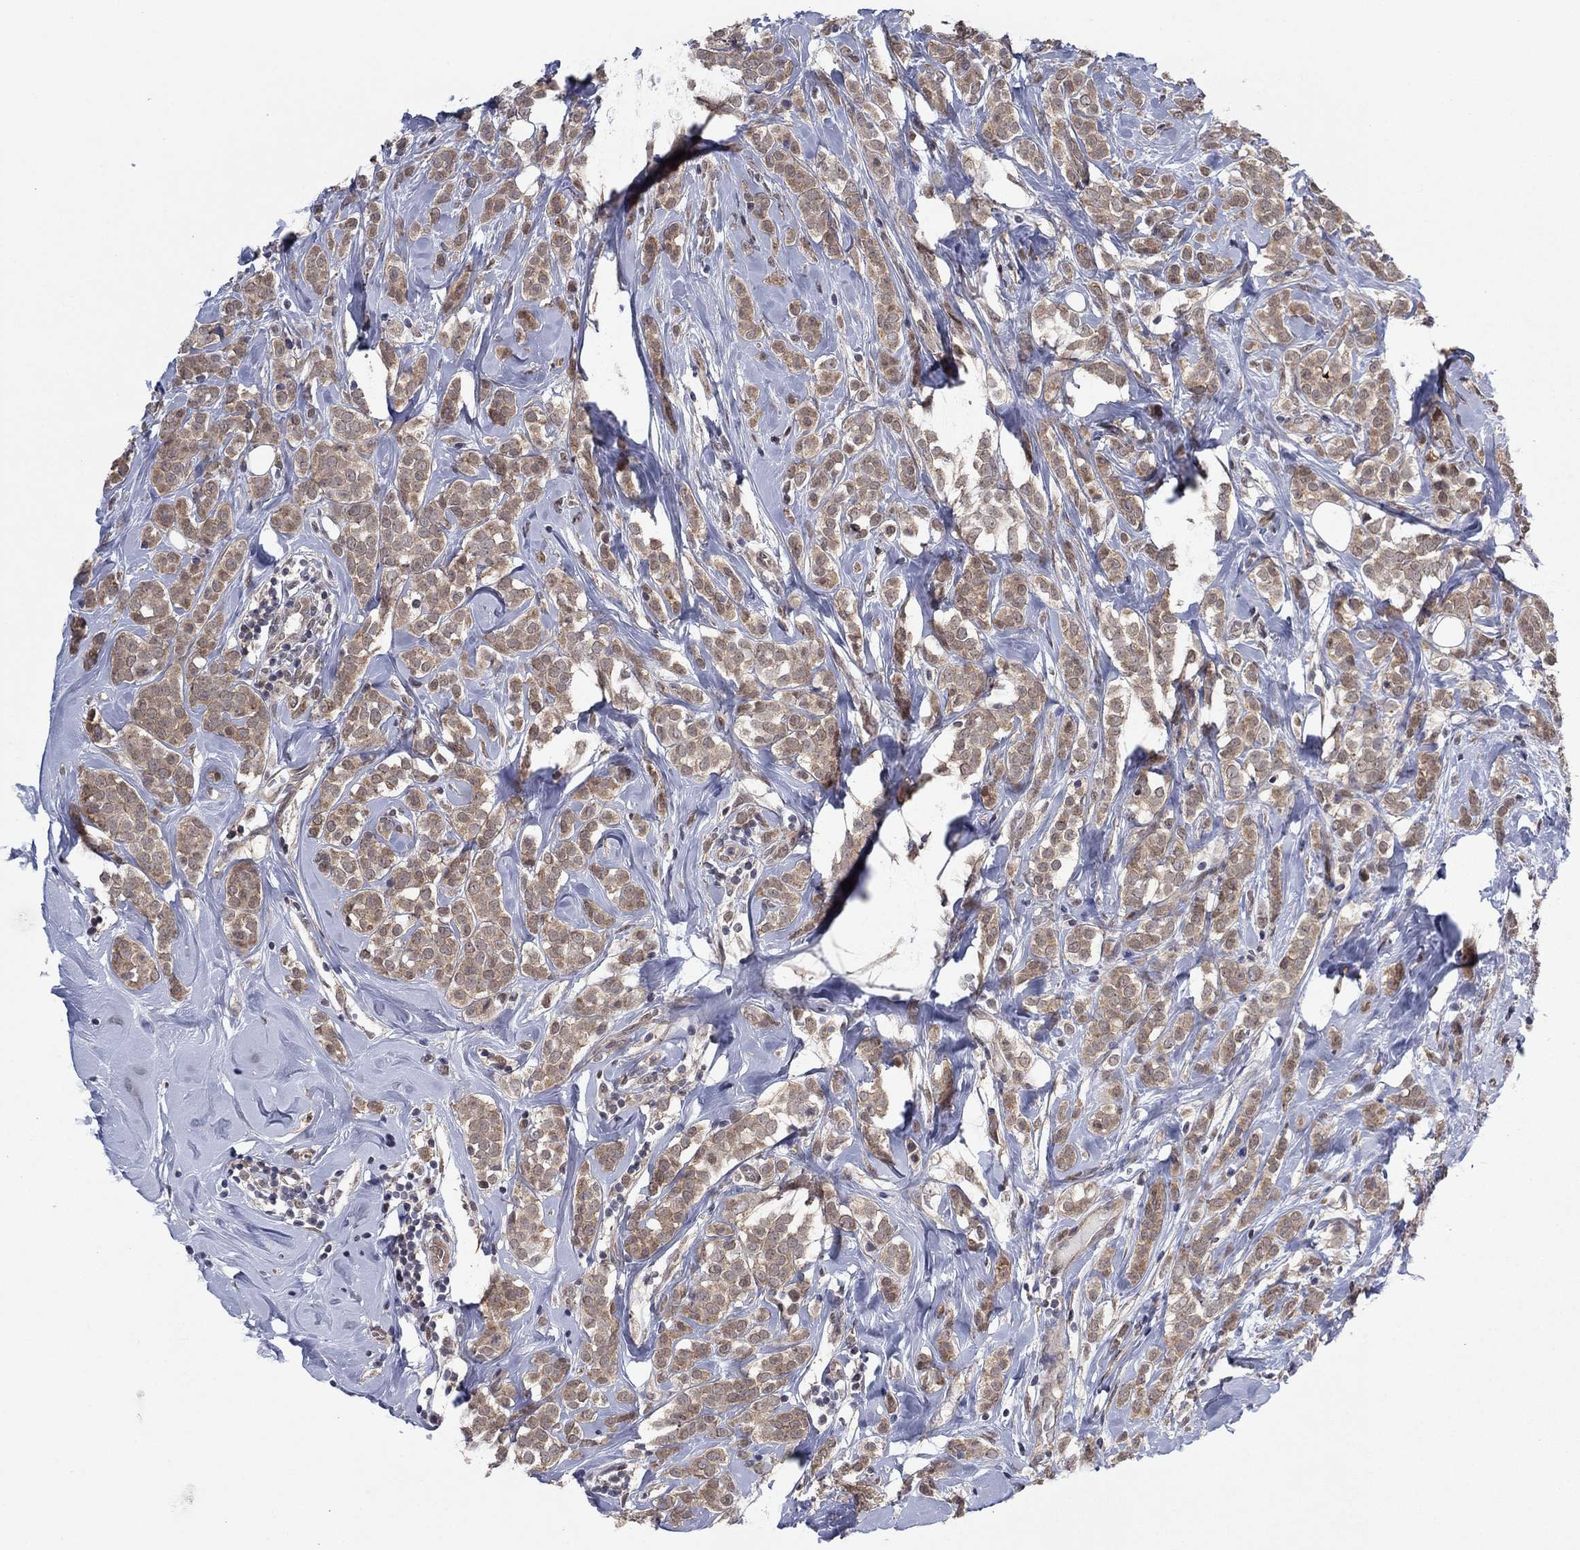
{"staining": {"intensity": "moderate", "quantity": ">75%", "location": "cytoplasmic/membranous"}, "tissue": "breast cancer", "cell_type": "Tumor cells", "image_type": "cancer", "snomed": [{"axis": "morphology", "description": "Lobular carcinoma"}, {"axis": "topography", "description": "Breast"}], "caption": "This histopathology image shows IHC staining of human breast cancer, with medium moderate cytoplasmic/membranous expression in approximately >75% of tumor cells.", "gene": "PSMC1", "patient": {"sex": "female", "age": 49}}